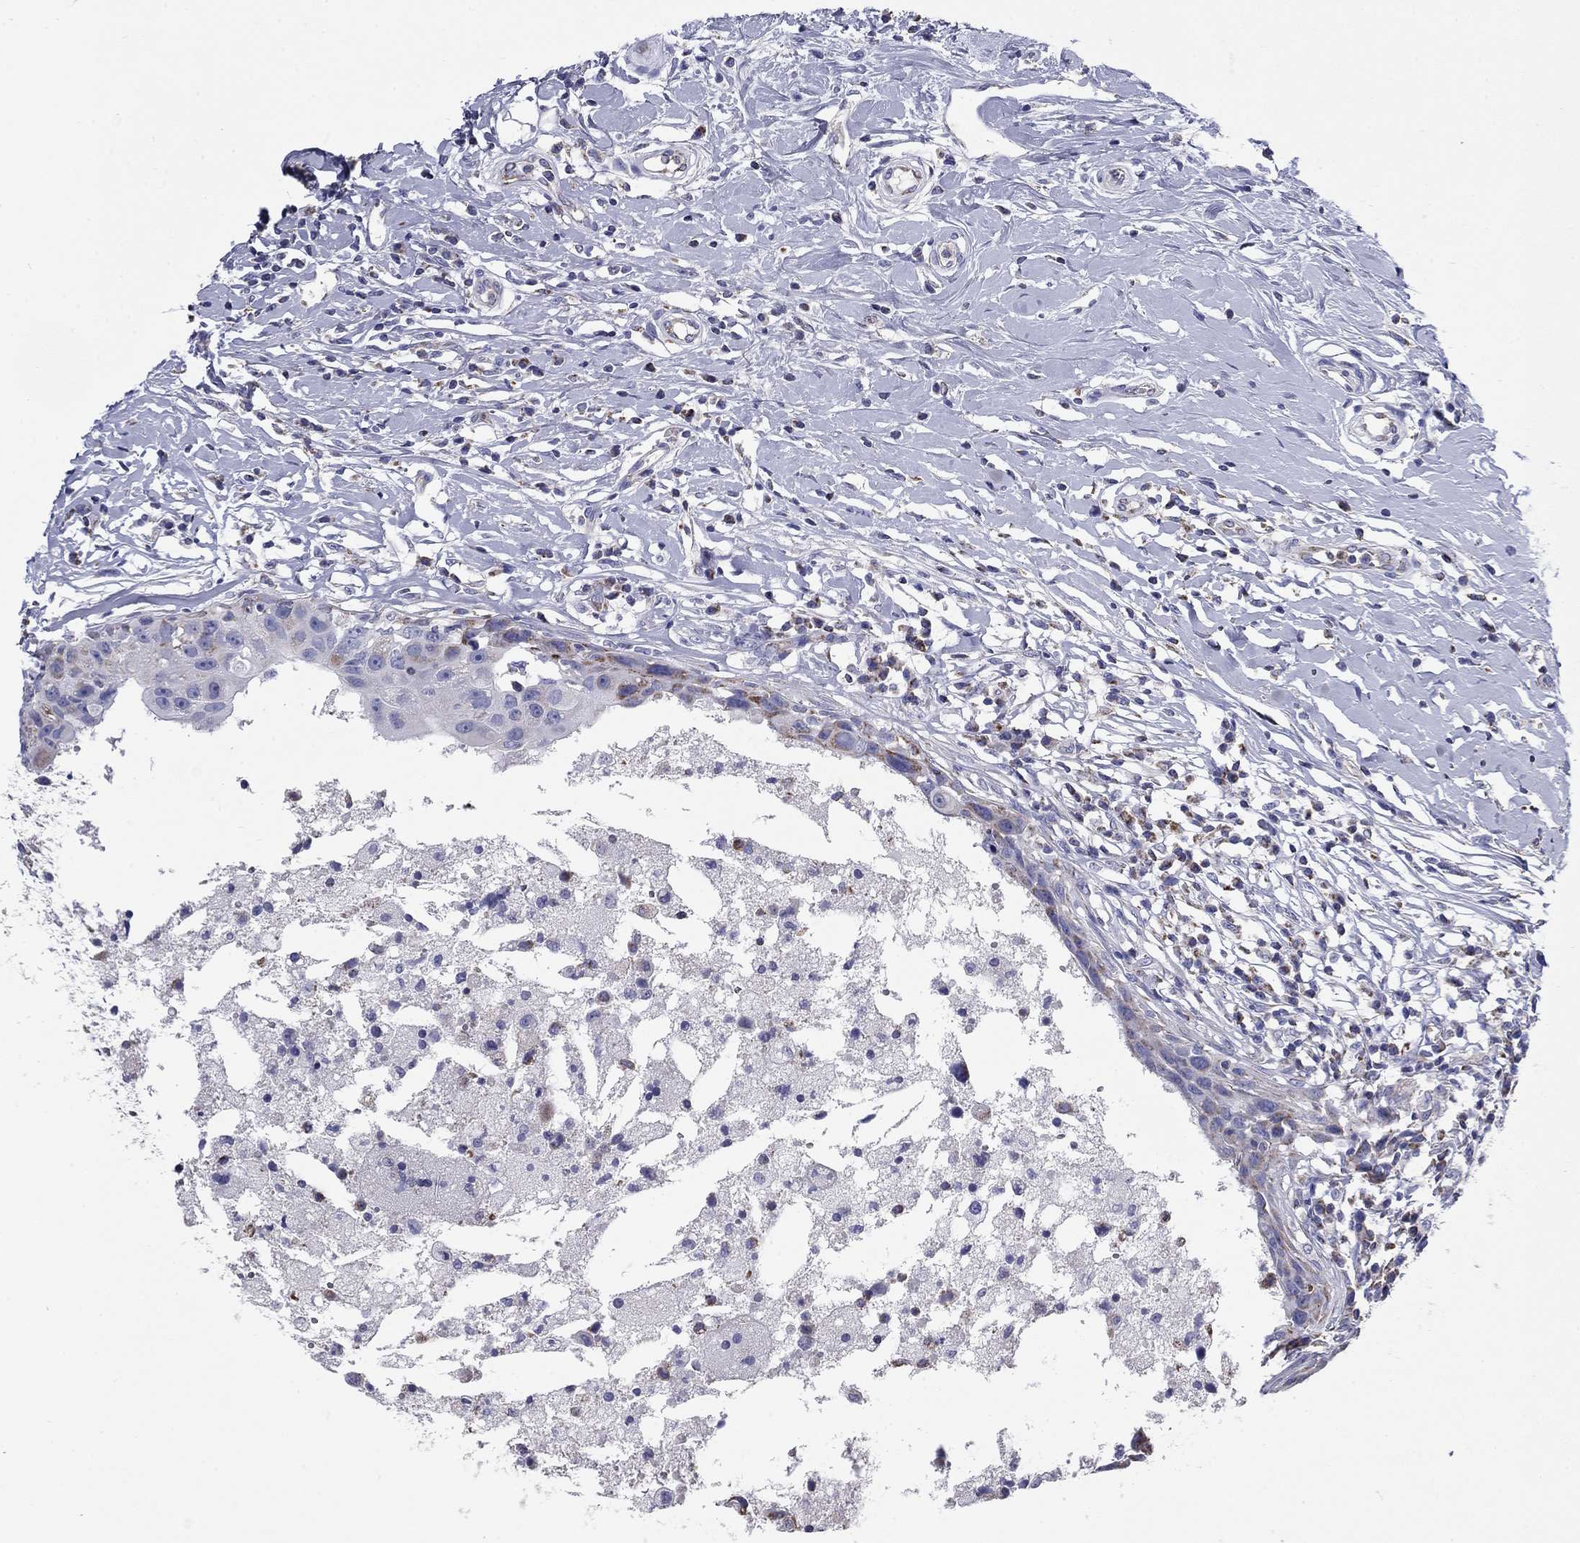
{"staining": {"intensity": "weak", "quantity": "<25%", "location": "cytoplasmic/membranous"}, "tissue": "breast cancer", "cell_type": "Tumor cells", "image_type": "cancer", "snomed": [{"axis": "morphology", "description": "Duct carcinoma"}, {"axis": "topography", "description": "Breast"}], "caption": "Micrograph shows no protein staining in tumor cells of breast cancer tissue.", "gene": "NDUFA4L2", "patient": {"sex": "female", "age": 27}}